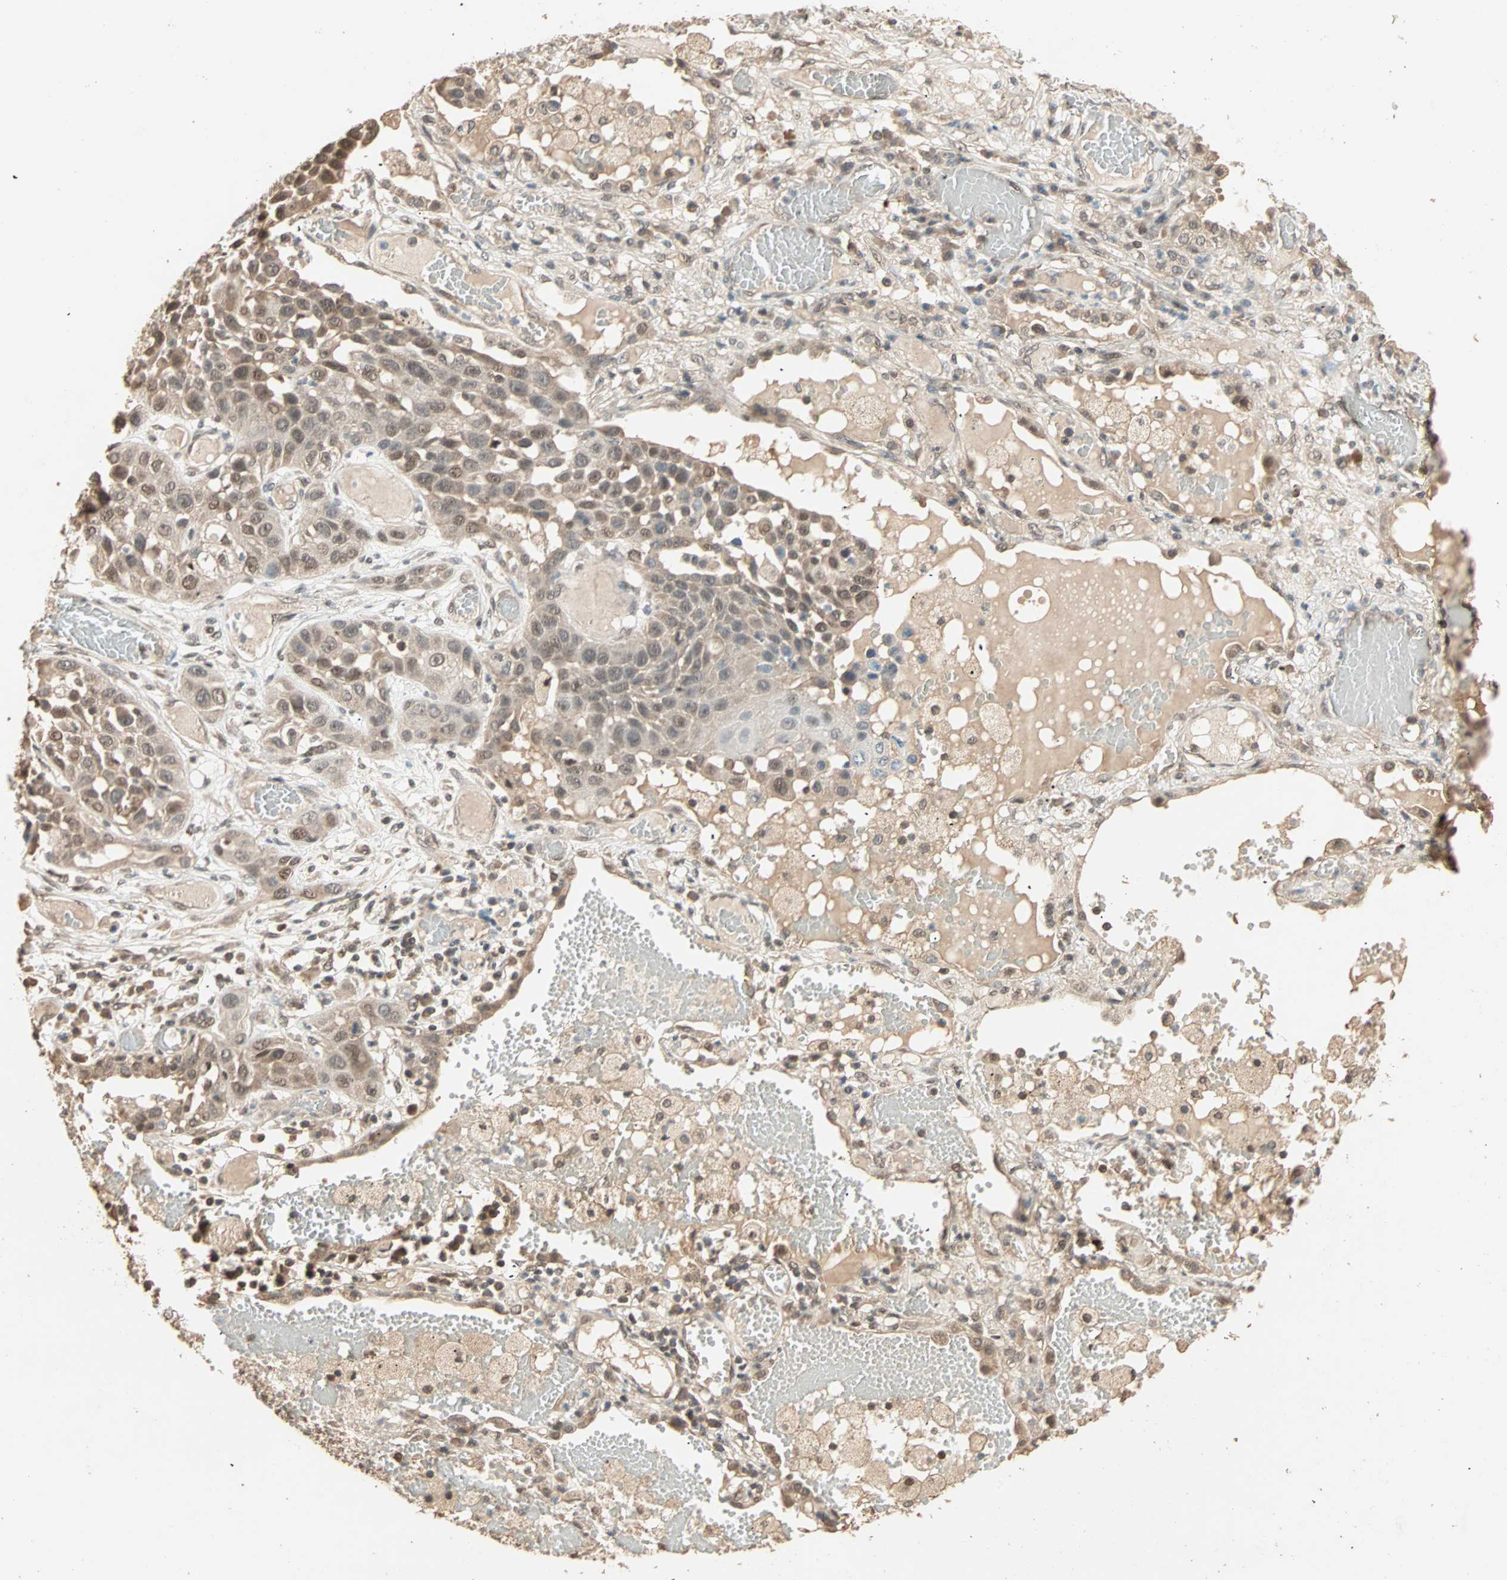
{"staining": {"intensity": "moderate", "quantity": ">75%", "location": "cytoplasmic/membranous,nuclear"}, "tissue": "lung cancer", "cell_type": "Tumor cells", "image_type": "cancer", "snomed": [{"axis": "morphology", "description": "Squamous cell carcinoma, NOS"}, {"axis": "topography", "description": "Lung"}], "caption": "IHC (DAB) staining of lung cancer demonstrates moderate cytoplasmic/membranous and nuclear protein positivity in approximately >75% of tumor cells.", "gene": "ZBTB33", "patient": {"sex": "male", "age": 71}}